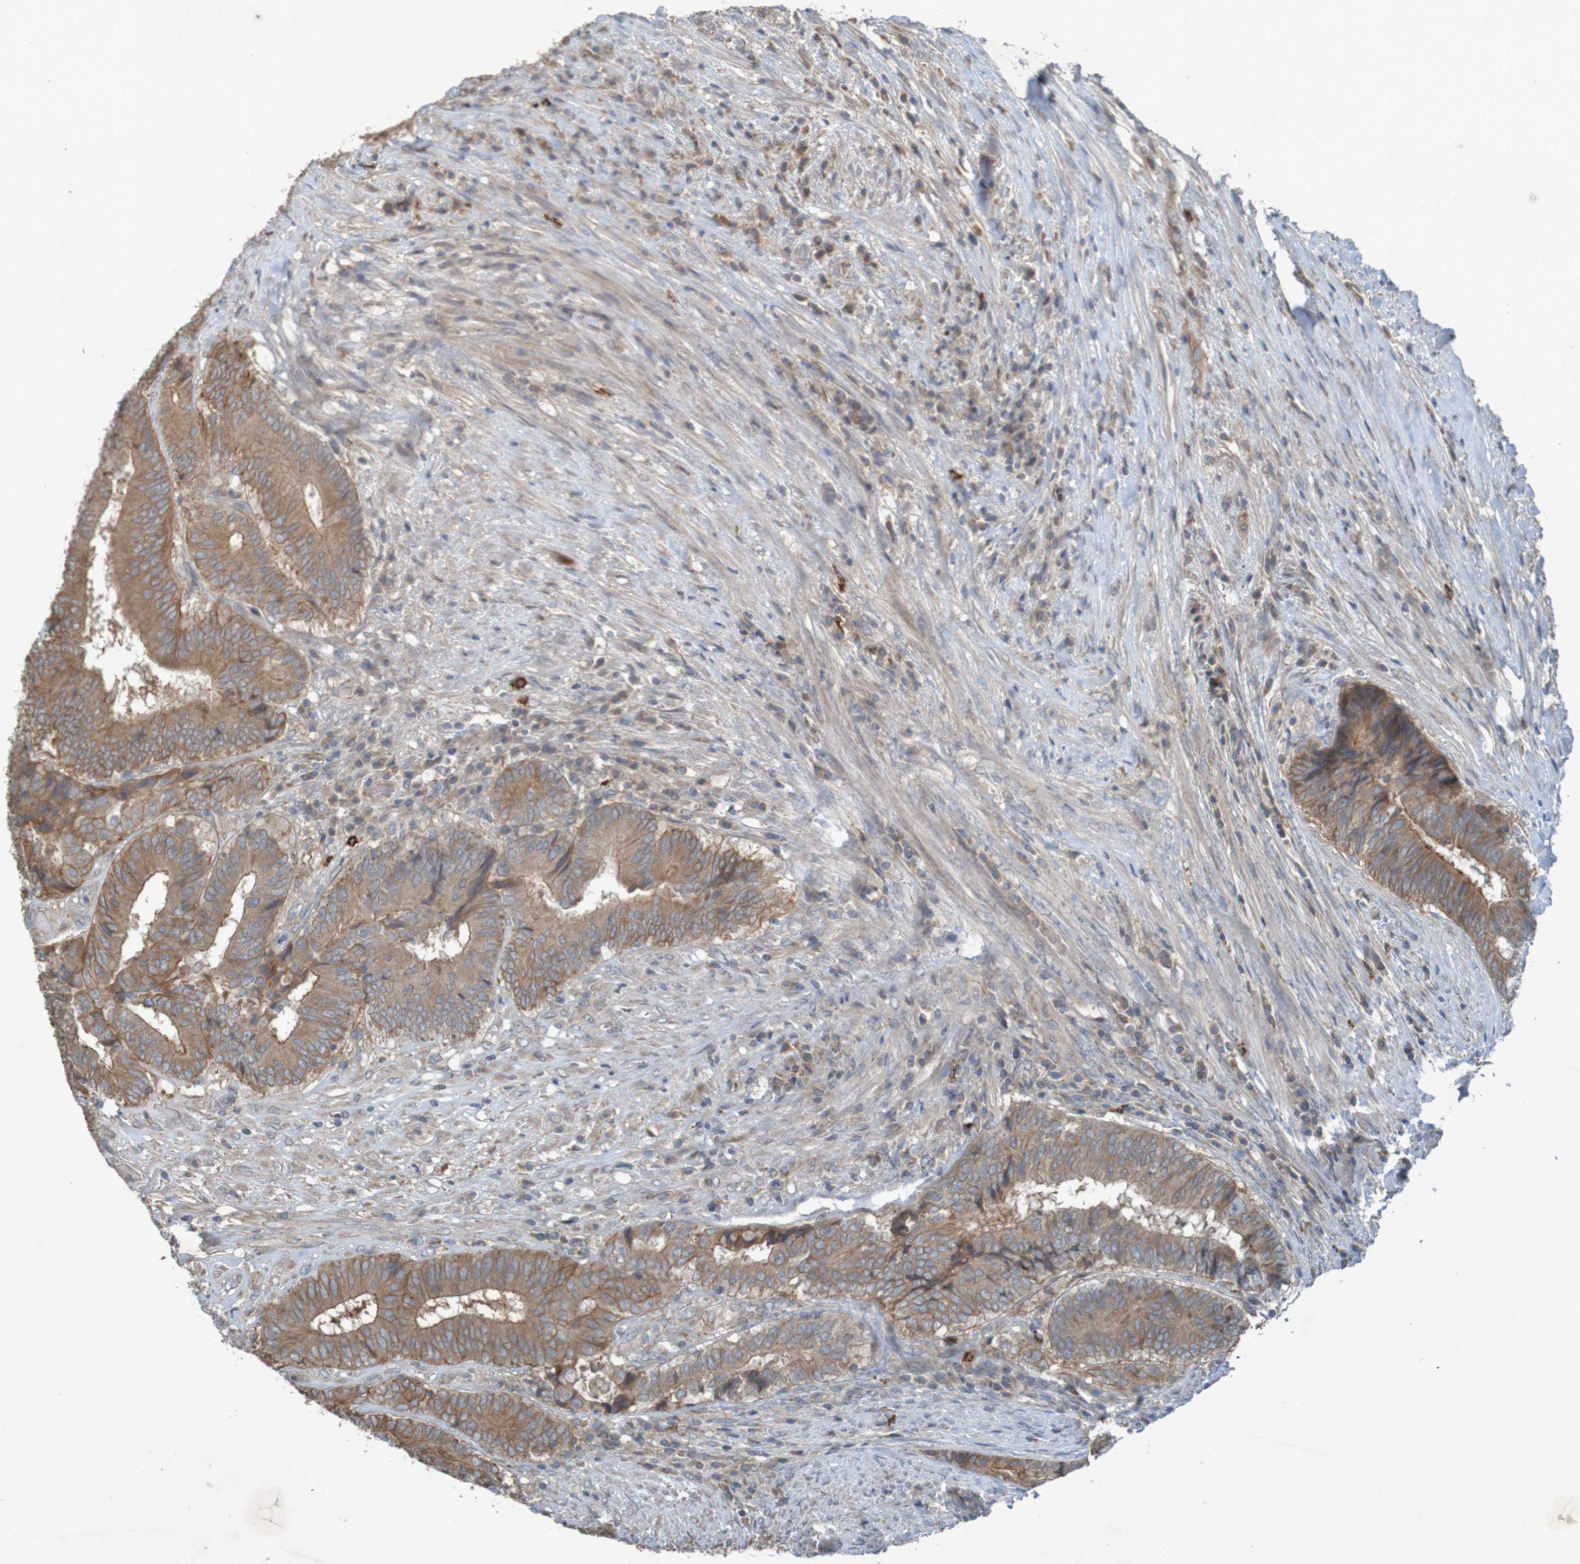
{"staining": {"intensity": "moderate", "quantity": ">75%", "location": "cytoplasmic/membranous"}, "tissue": "colorectal cancer", "cell_type": "Tumor cells", "image_type": "cancer", "snomed": [{"axis": "morphology", "description": "Adenocarcinoma, NOS"}, {"axis": "topography", "description": "Rectum"}], "caption": "High-magnification brightfield microscopy of colorectal cancer (adenocarcinoma) stained with DAB (3,3'-diaminobenzidine) (brown) and counterstained with hematoxylin (blue). tumor cells exhibit moderate cytoplasmic/membranous positivity is present in about>75% of cells. Ihc stains the protein in brown and the nuclei are stained blue.", "gene": "B3GAT2", "patient": {"sex": "male", "age": 72}}